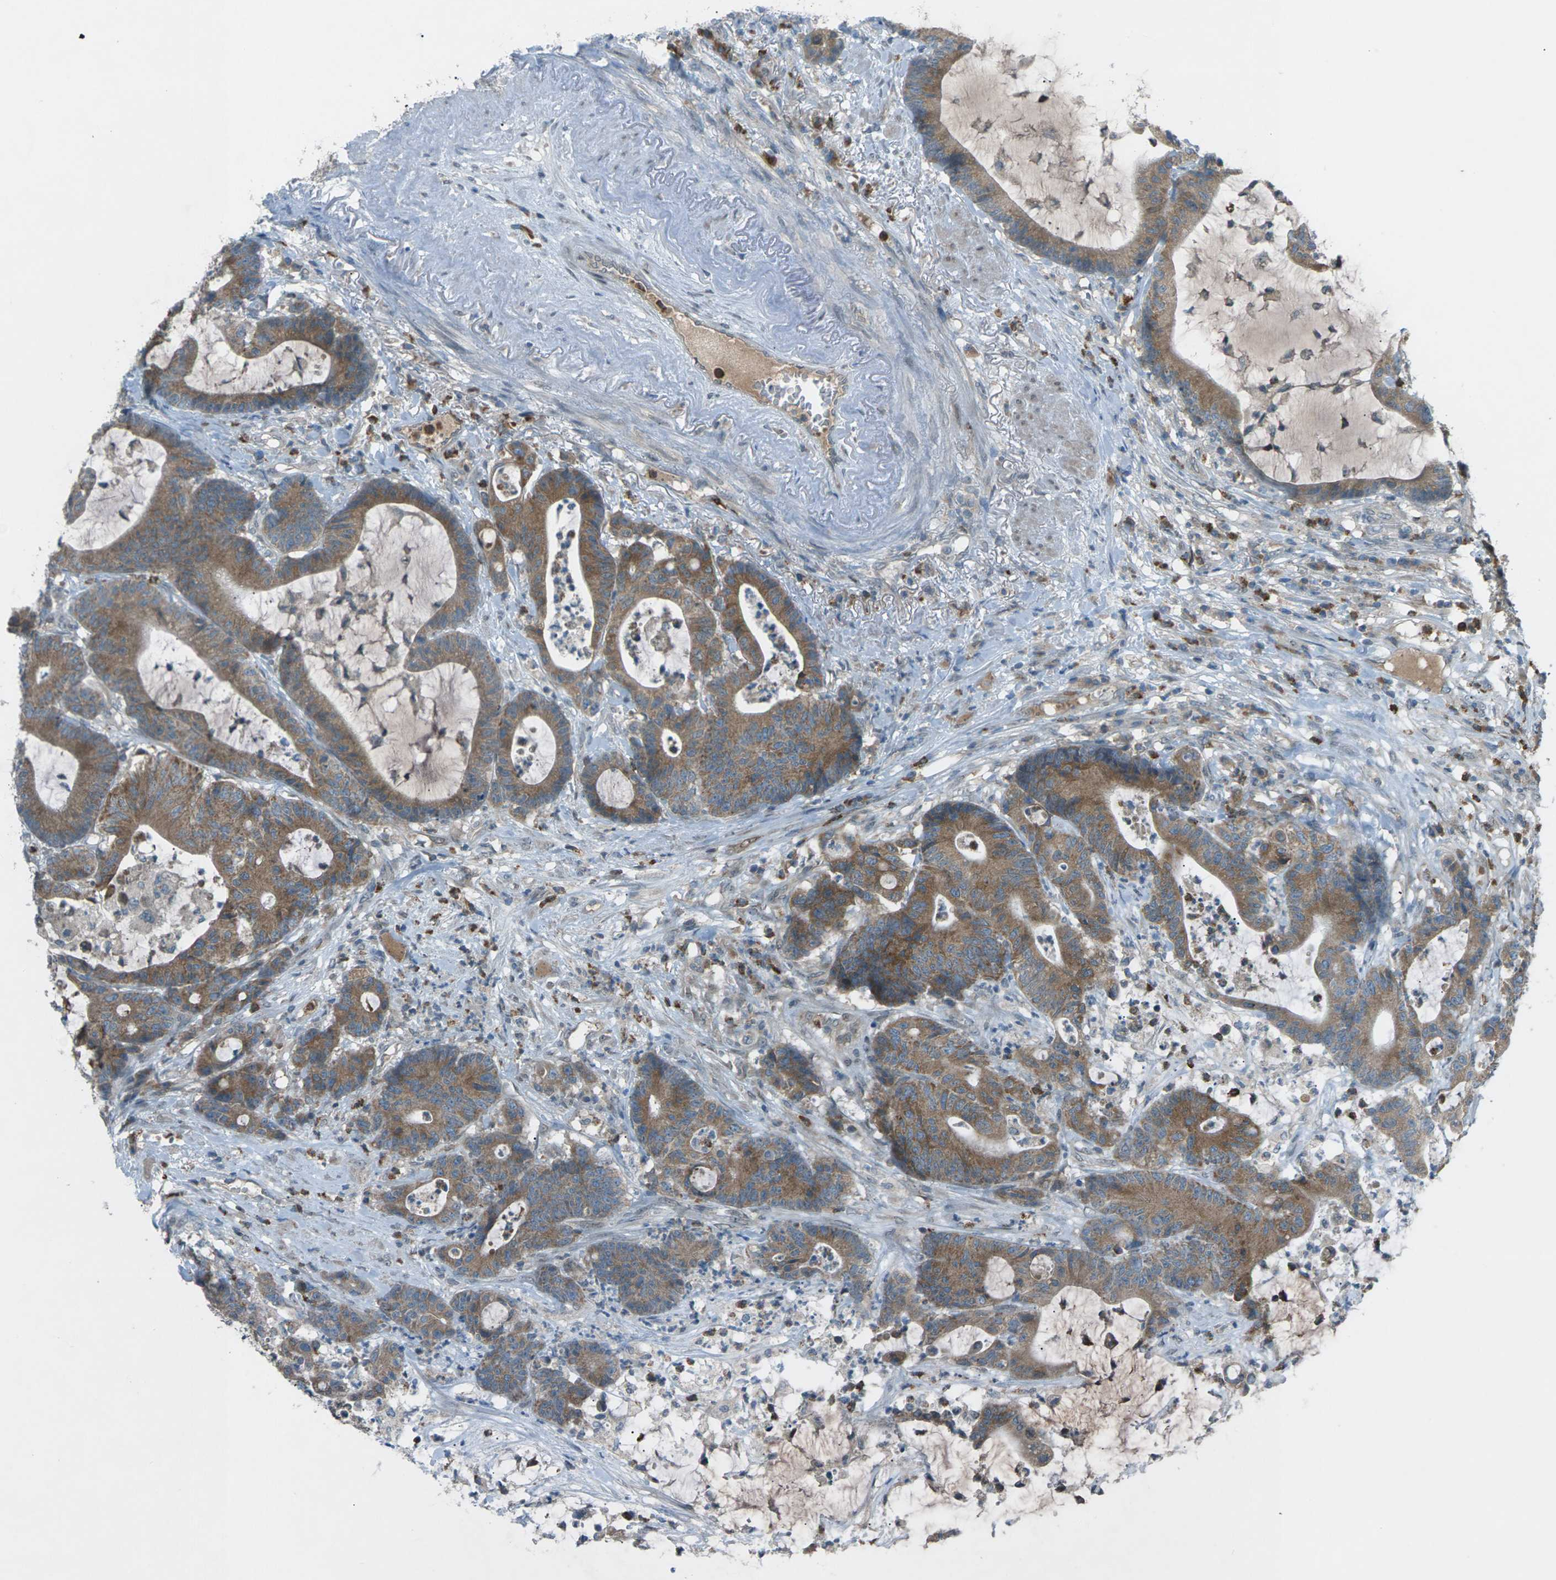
{"staining": {"intensity": "moderate", "quantity": ">75%", "location": "cytoplasmic/membranous"}, "tissue": "colorectal cancer", "cell_type": "Tumor cells", "image_type": "cancer", "snomed": [{"axis": "morphology", "description": "Adenocarcinoma, NOS"}, {"axis": "topography", "description": "Colon"}], "caption": "A micrograph showing moderate cytoplasmic/membranous positivity in approximately >75% of tumor cells in colorectal adenocarcinoma, as visualized by brown immunohistochemical staining.", "gene": "DYRK1A", "patient": {"sex": "female", "age": 84}}